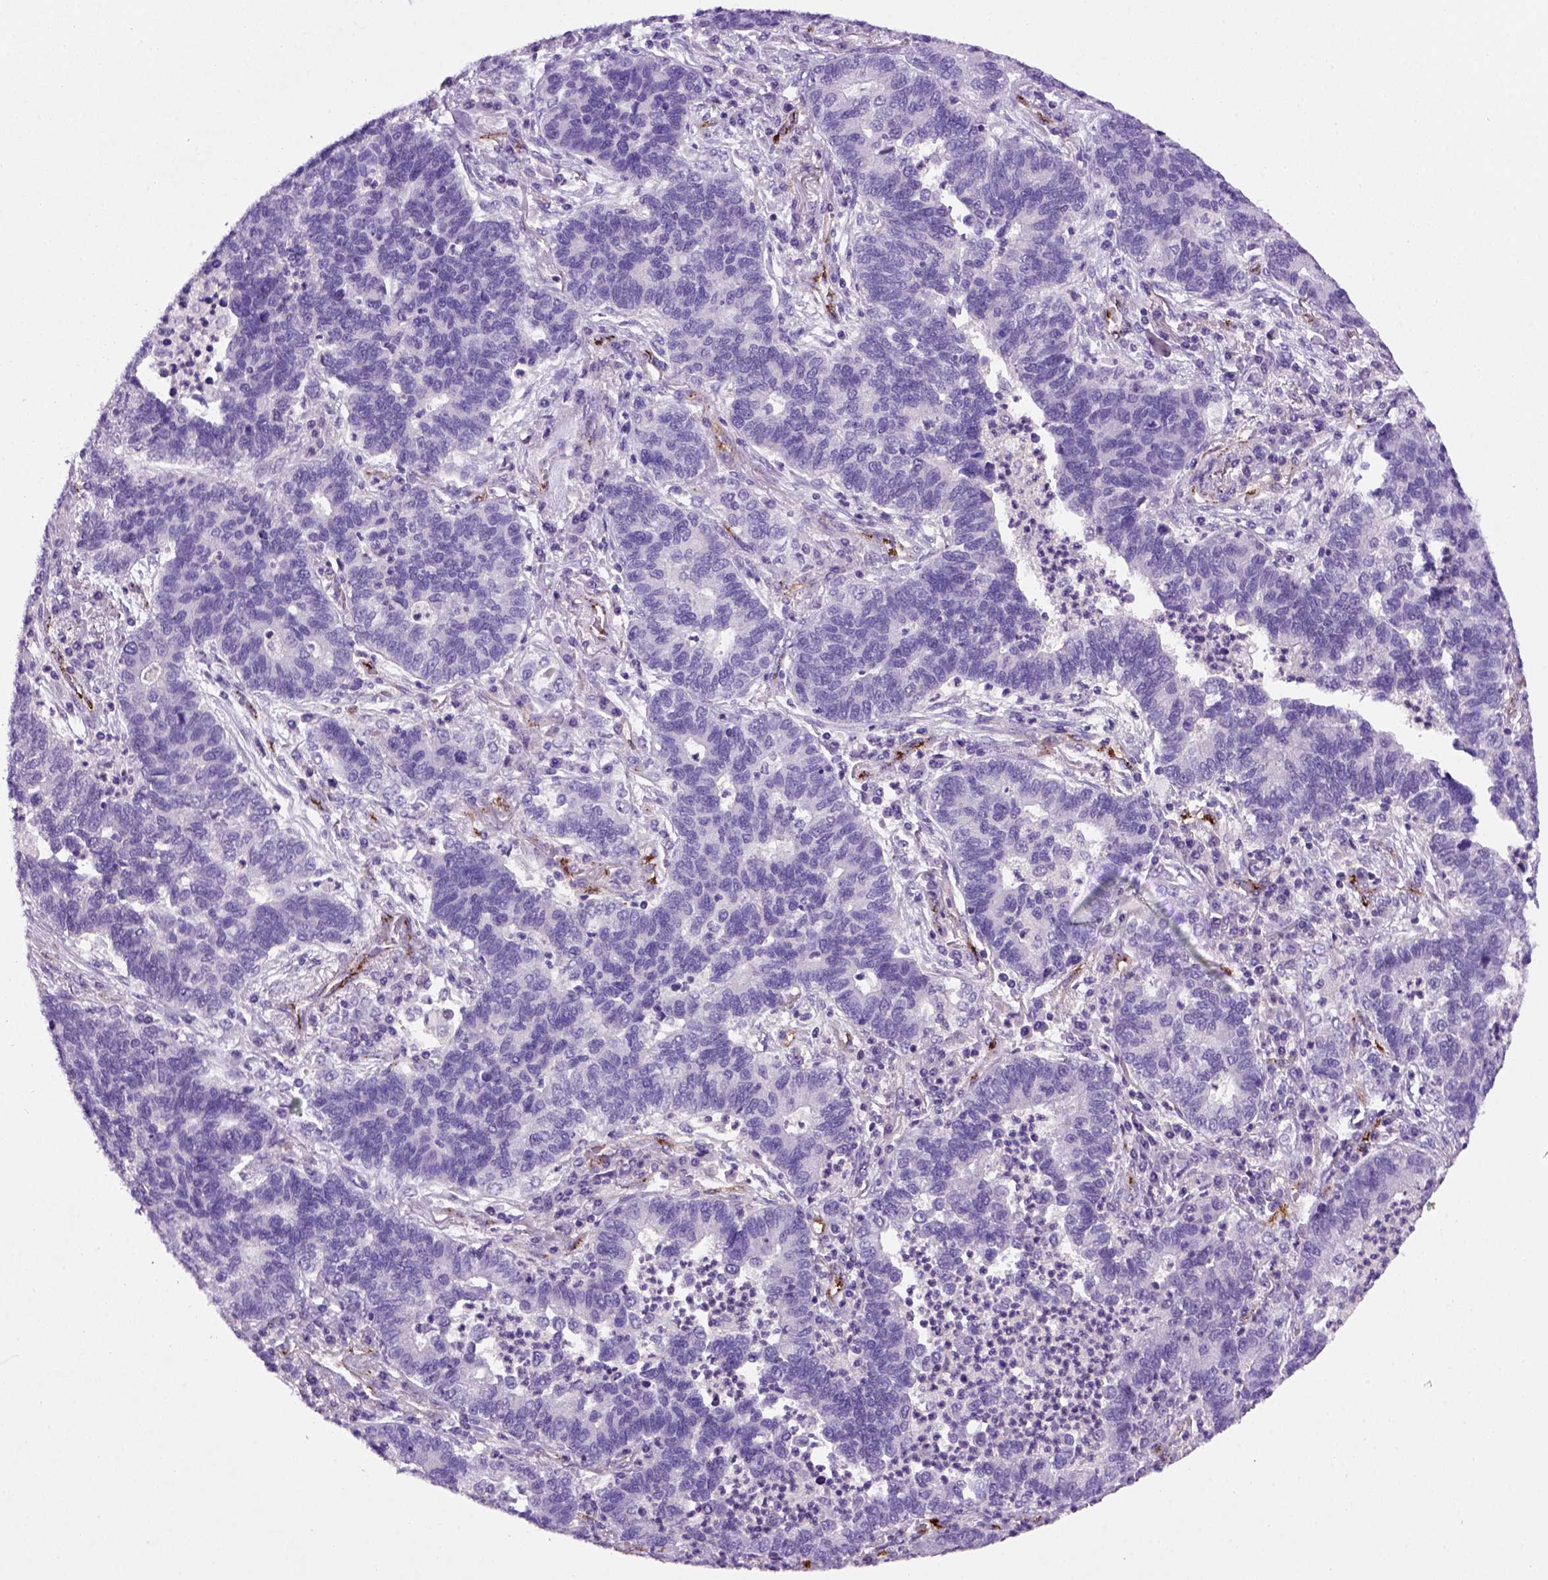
{"staining": {"intensity": "negative", "quantity": "none", "location": "none"}, "tissue": "lung cancer", "cell_type": "Tumor cells", "image_type": "cancer", "snomed": [{"axis": "morphology", "description": "Adenocarcinoma, NOS"}, {"axis": "topography", "description": "Lung"}], "caption": "This is a image of IHC staining of lung cancer (adenocarcinoma), which shows no staining in tumor cells.", "gene": "VWF", "patient": {"sex": "female", "age": 57}}